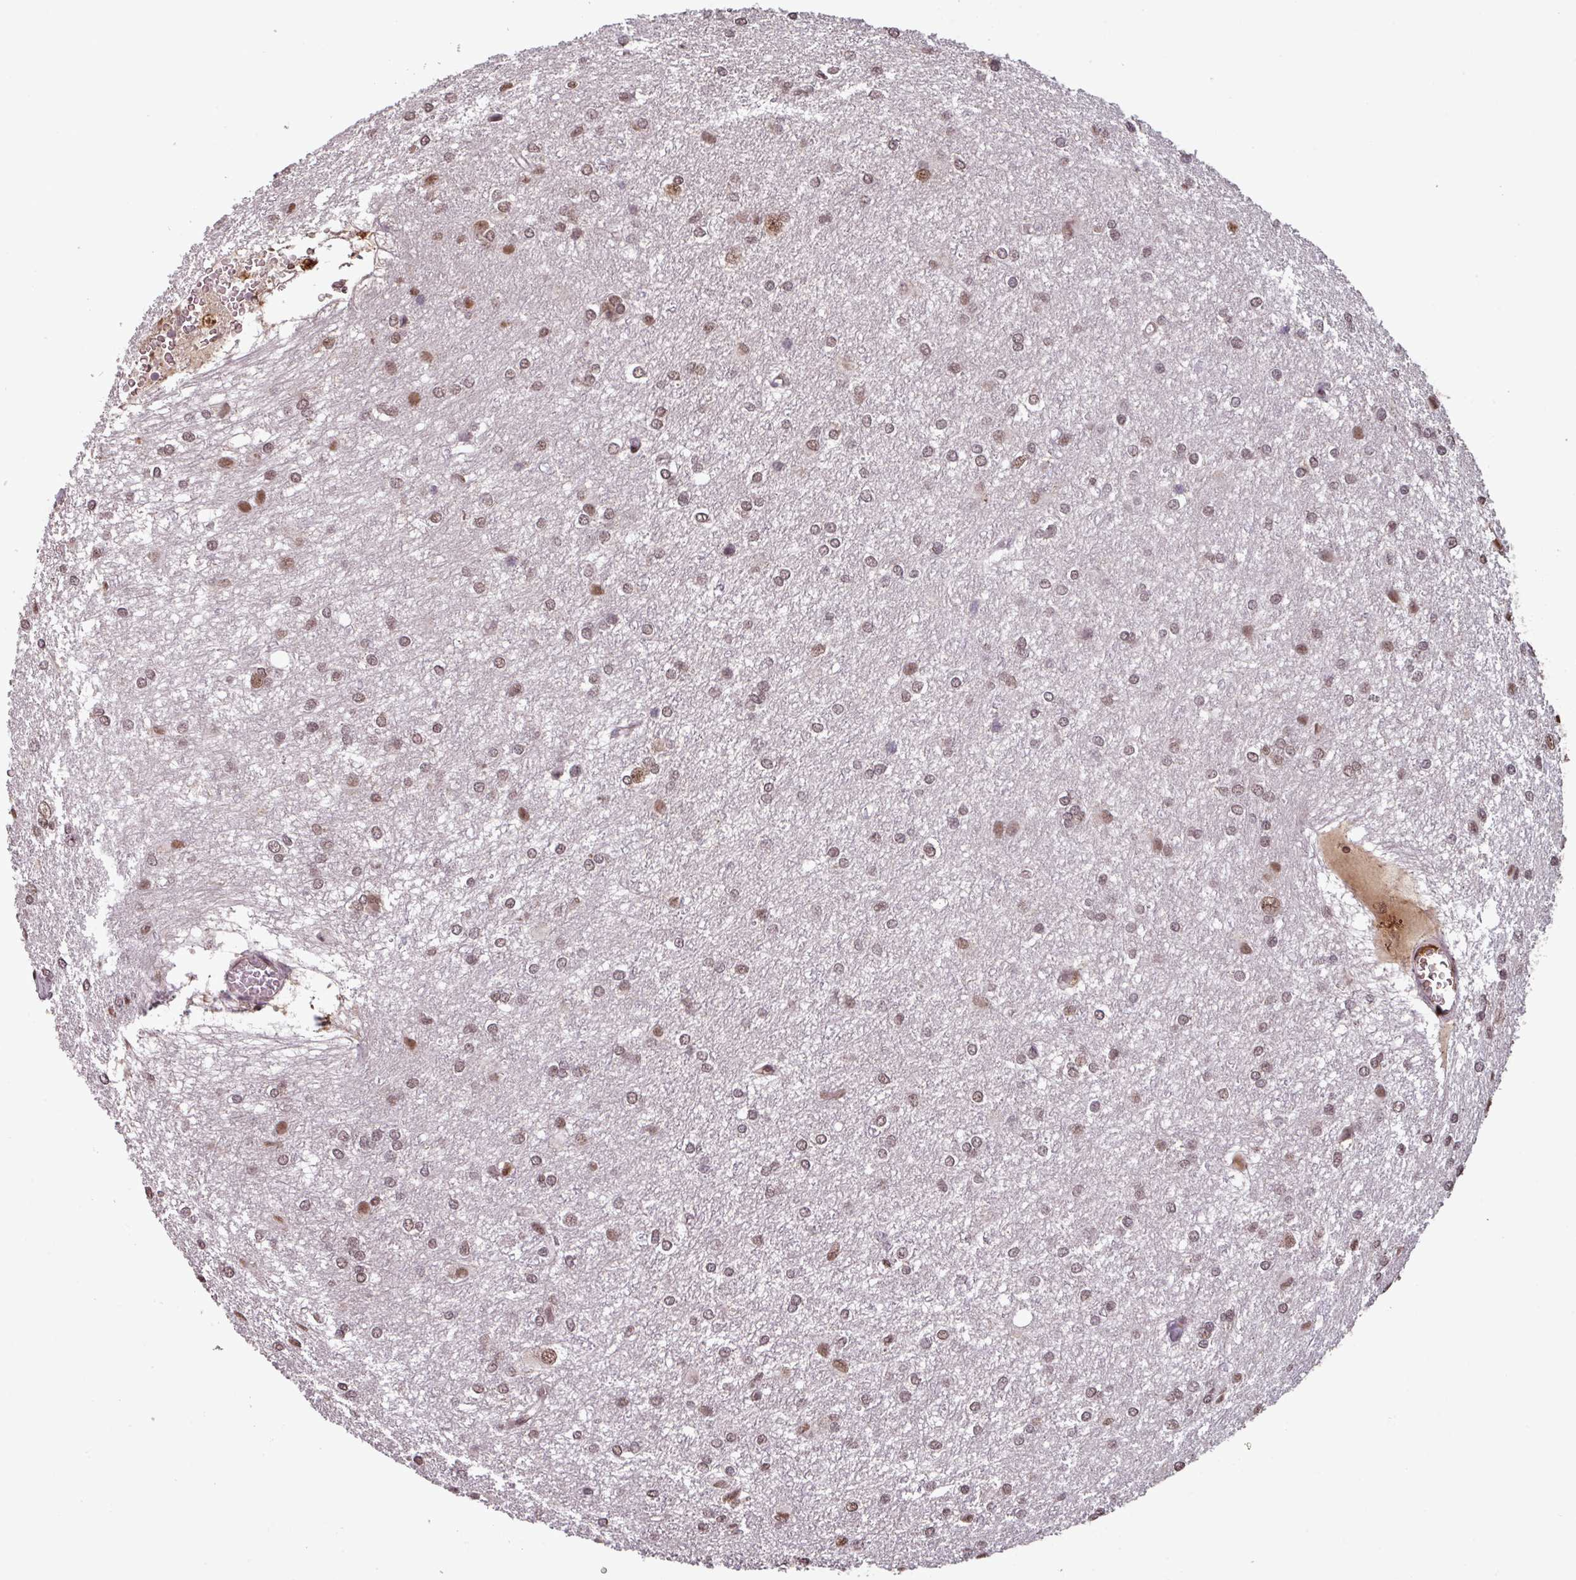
{"staining": {"intensity": "moderate", "quantity": ">75%", "location": "nuclear"}, "tissue": "glioma", "cell_type": "Tumor cells", "image_type": "cancer", "snomed": [{"axis": "morphology", "description": "Glioma, malignant, High grade"}, {"axis": "topography", "description": "Brain"}], "caption": "Human glioma stained for a protein (brown) demonstrates moderate nuclear positive expression in about >75% of tumor cells.", "gene": "NOB1", "patient": {"sex": "female", "age": 50}}